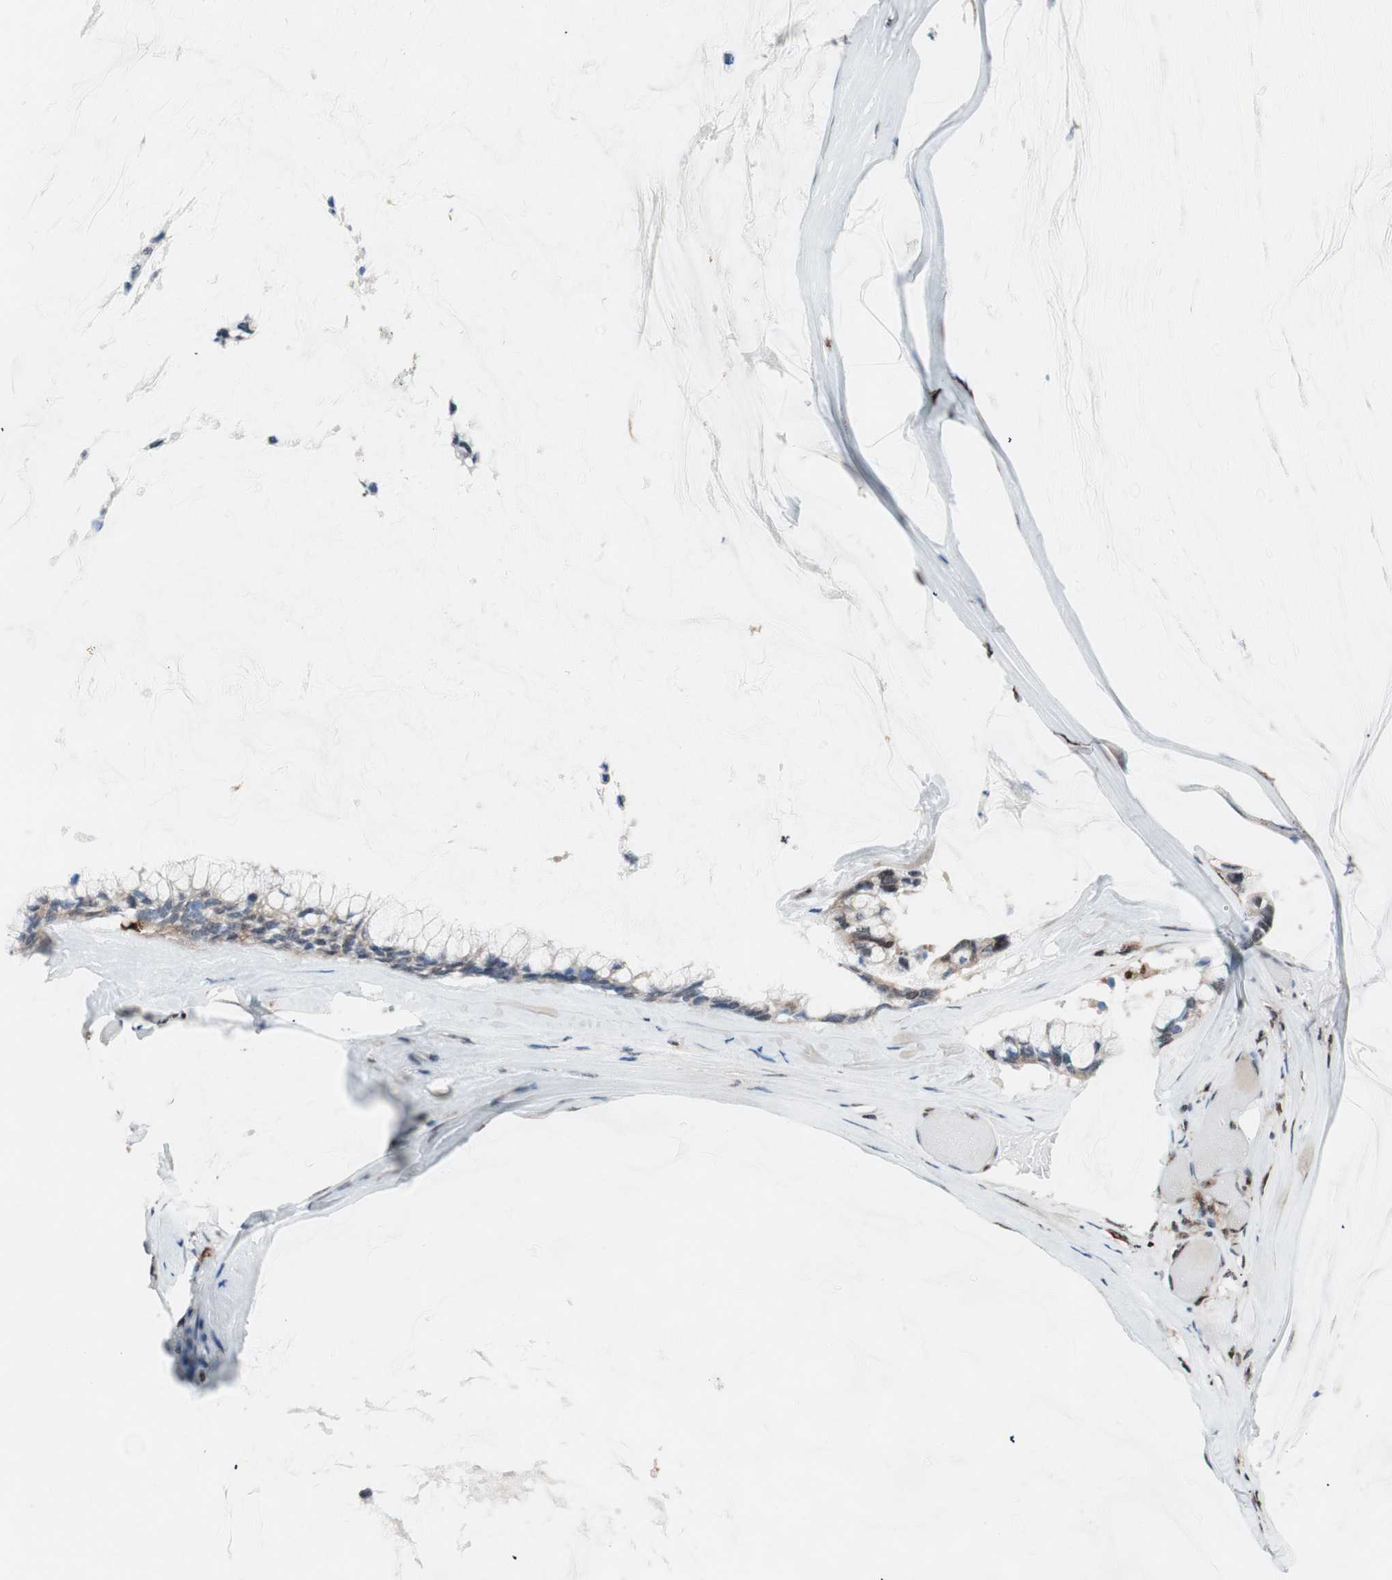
{"staining": {"intensity": "weak", "quantity": ">75%", "location": "cytoplasmic/membranous"}, "tissue": "ovarian cancer", "cell_type": "Tumor cells", "image_type": "cancer", "snomed": [{"axis": "morphology", "description": "Cystadenocarcinoma, mucinous, NOS"}, {"axis": "topography", "description": "Ovary"}], "caption": "DAB immunohistochemical staining of ovarian cancer reveals weak cytoplasmic/membranous protein staining in about >75% of tumor cells.", "gene": "RGS10", "patient": {"sex": "female", "age": 39}}